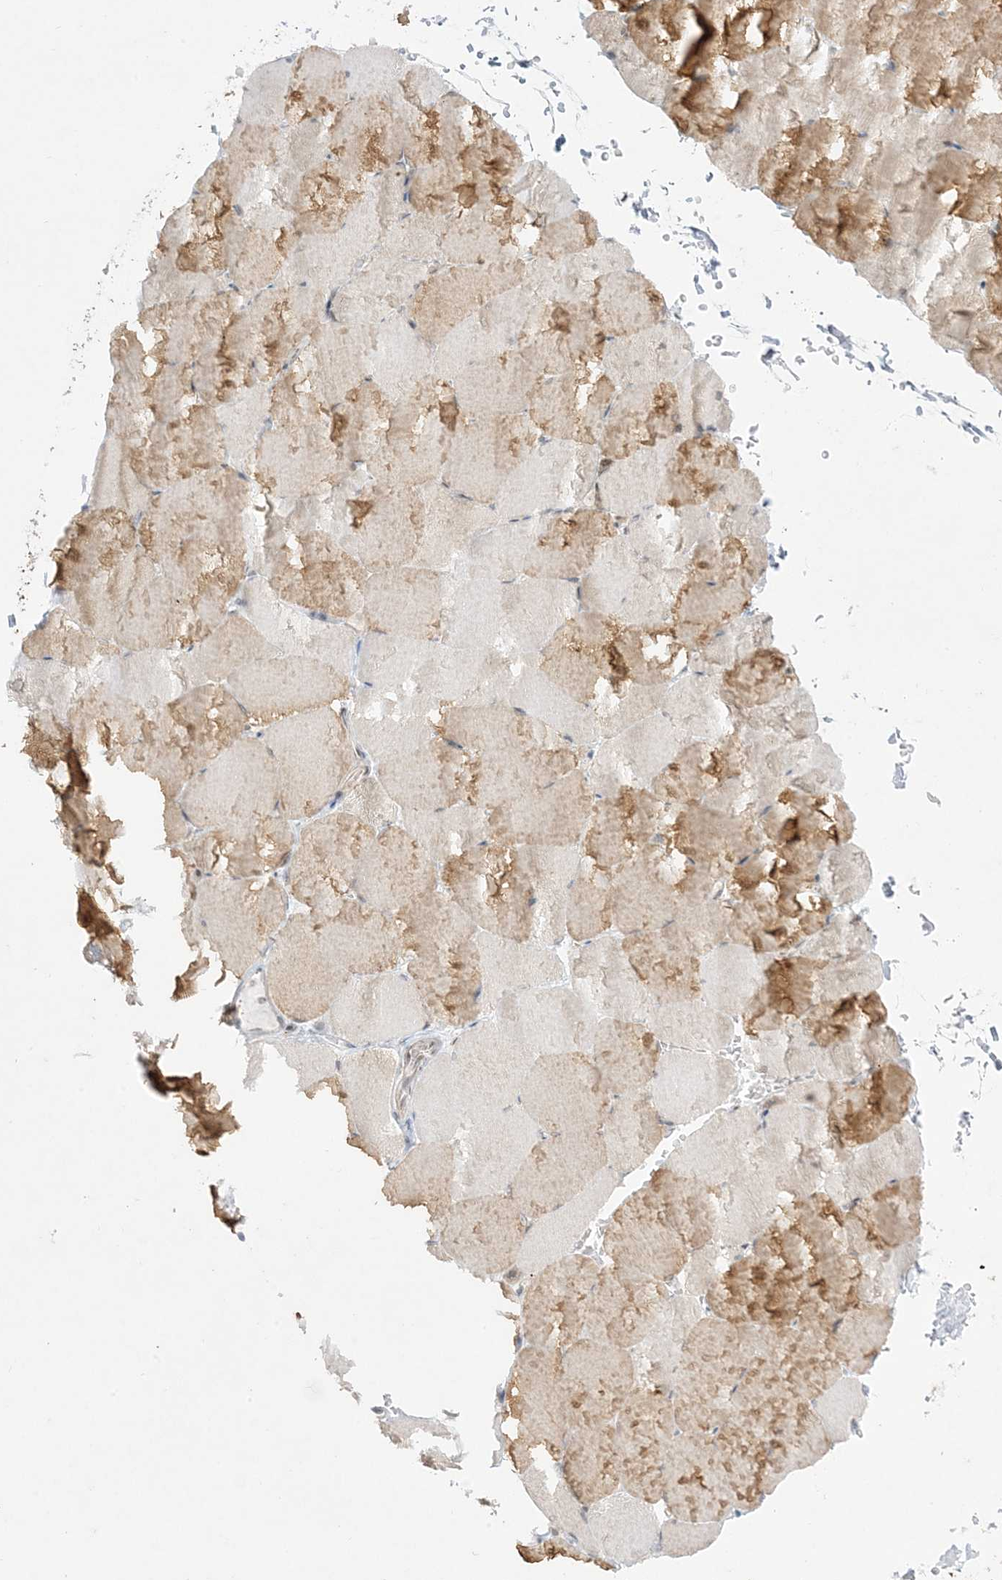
{"staining": {"intensity": "moderate", "quantity": "25%-75%", "location": "cytoplasmic/membranous"}, "tissue": "skeletal muscle", "cell_type": "Myocytes", "image_type": "normal", "snomed": [{"axis": "morphology", "description": "Normal tissue, NOS"}, {"axis": "topography", "description": "Skeletal muscle"}, {"axis": "topography", "description": "Parathyroid gland"}], "caption": "High-magnification brightfield microscopy of benign skeletal muscle stained with DAB (brown) and counterstained with hematoxylin (blue). myocytes exhibit moderate cytoplasmic/membranous positivity is seen in approximately25%-75% of cells. (DAB = brown stain, brightfield microscopy at high magnification).", "gene": "PTK6", "patient": {"sex": "female", "age": 37}}